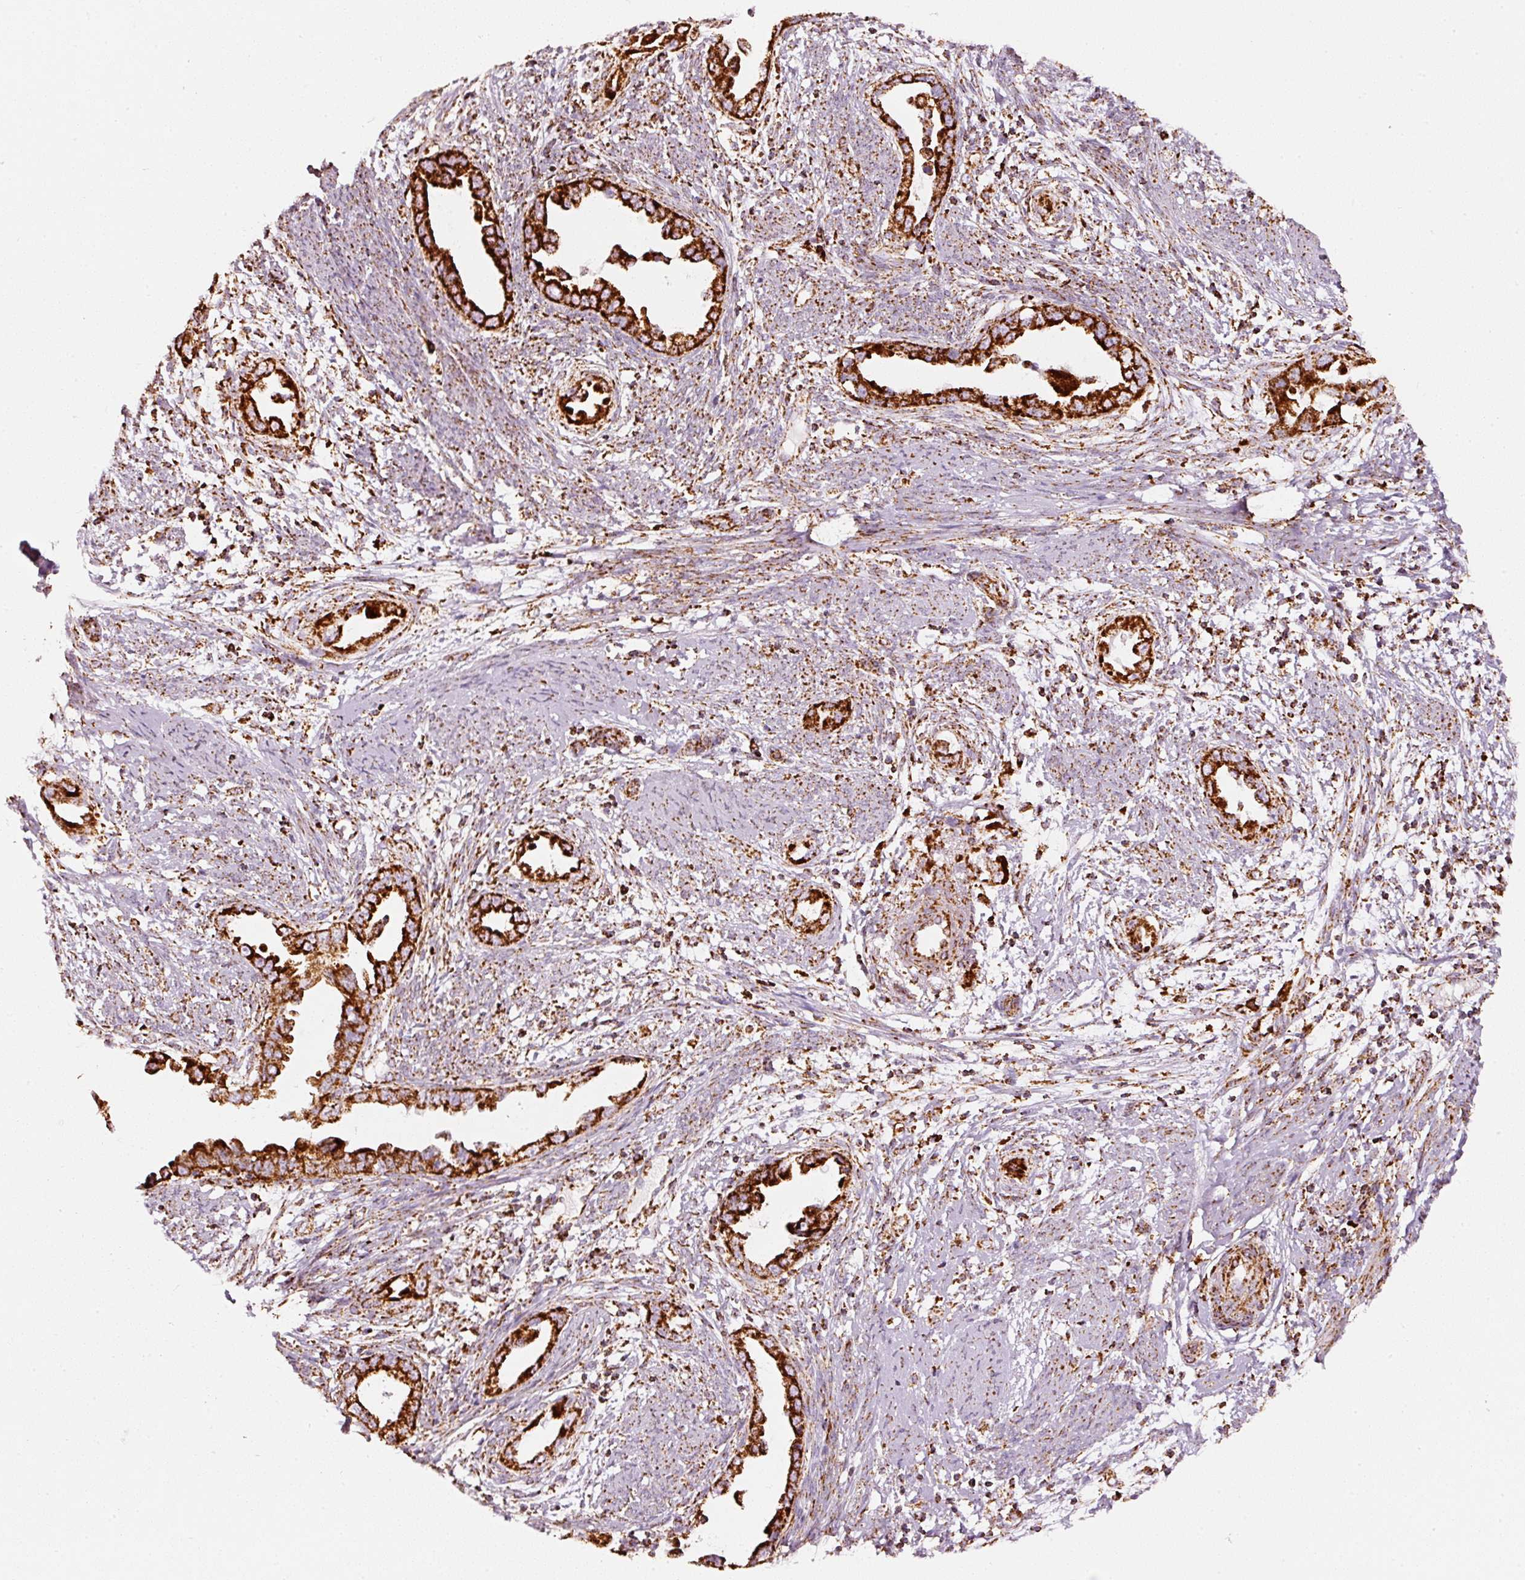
{"staining": {"intensity": "strong", "quantity": ">75%", "location": "cytoplasmic/membranous"}, "tissue": "endometrial cancer", "cell_type": "Tumor cells", "image_type": "cancer", "snomed": [{"axis": "morphology", "description": "Adenocarcinoma, NOS"}, {"axis": "topography", "description": "Endometrium"}], "caption": "IHC histopathology image of neoplastic tissue: endometrial cancer (adenocarcinoma) stained using immunohistochemistry (IHC) demonstrates high levels of strong protein expression localized specifically in the cytoplasmic/membranous of tumor cells, appearing as a cytoplasmic/membranous brown color.", "gene": "UQCRC1", "patient": {"sex": "female", "age": 57}}